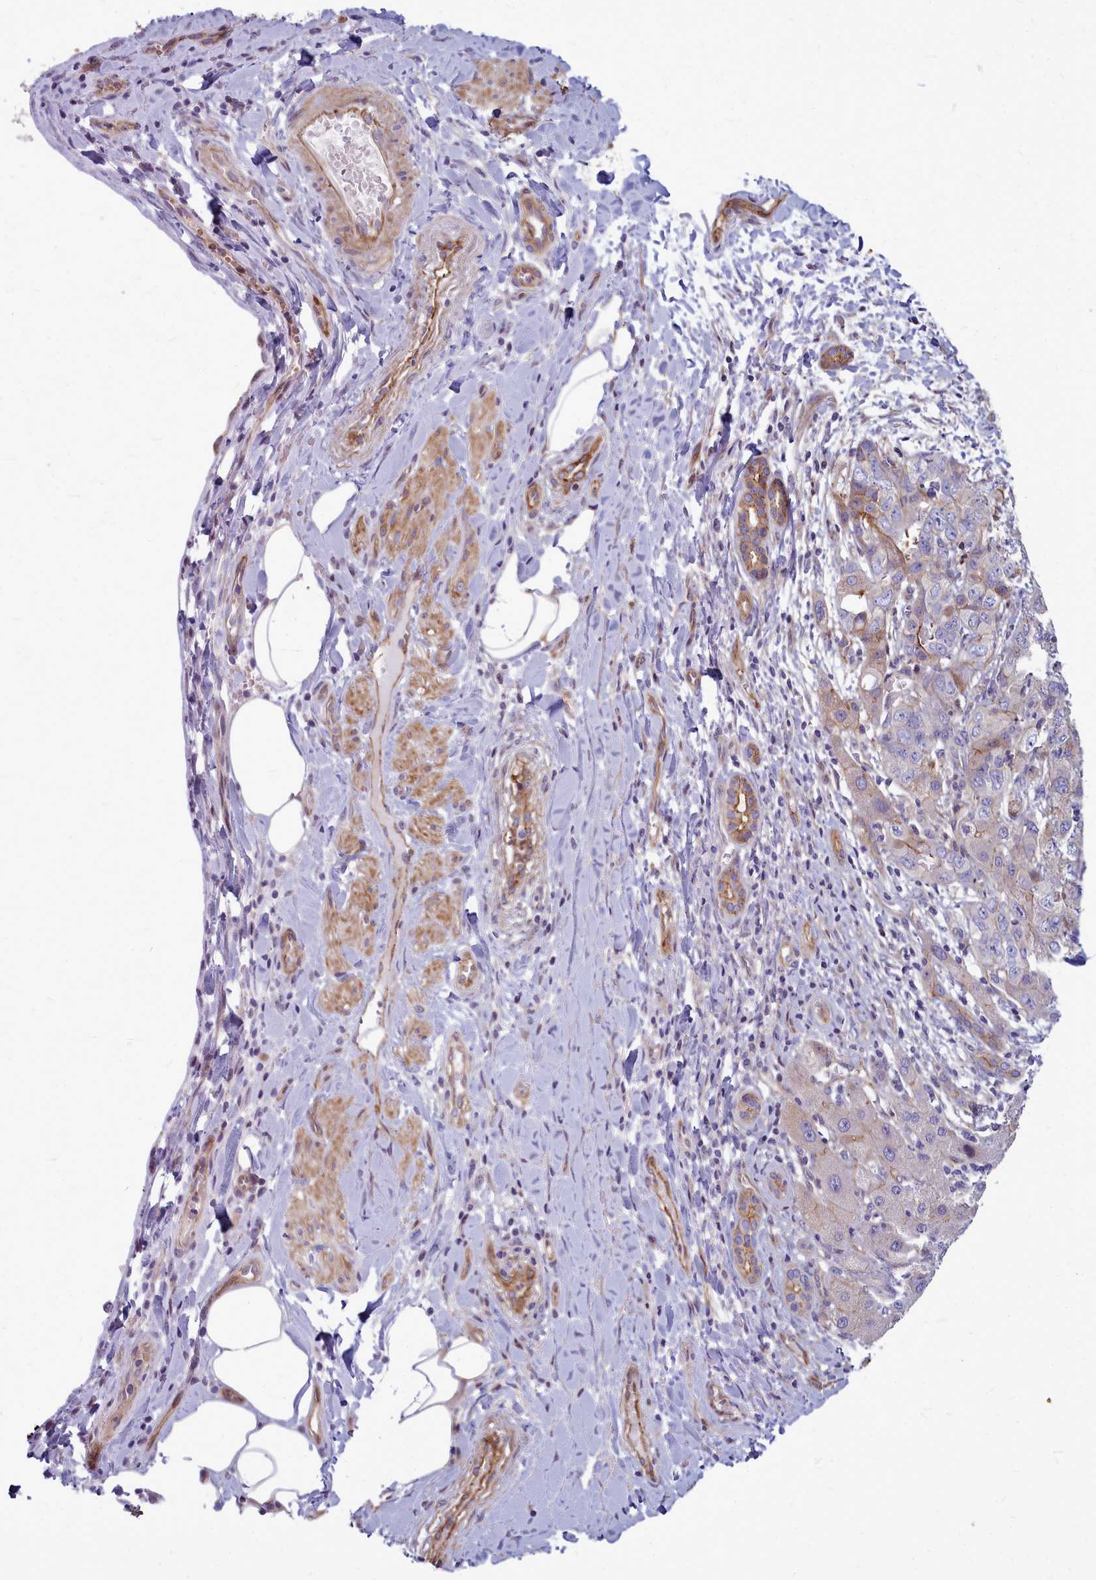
{"staining": {"intensity": "weak", "quantity": "<25%", "location": "cytoplasmic/membranous"}, "tissue": "liver cancer", "cell_type": "Tumor cells", "image_type": "cancer", "snomed": [{"axis": "morphology", "description": "Cholangiocarcinoma"}, {"axis": "topography", "description": "Liver"}], "caption": "This is a micrograph of immunohistochemistry staining of cholangiocarcinoma (liver), which shows no staining in tumor cells.", "gene": "TTC5", "patient": {"sex": "male", "age": 59}}